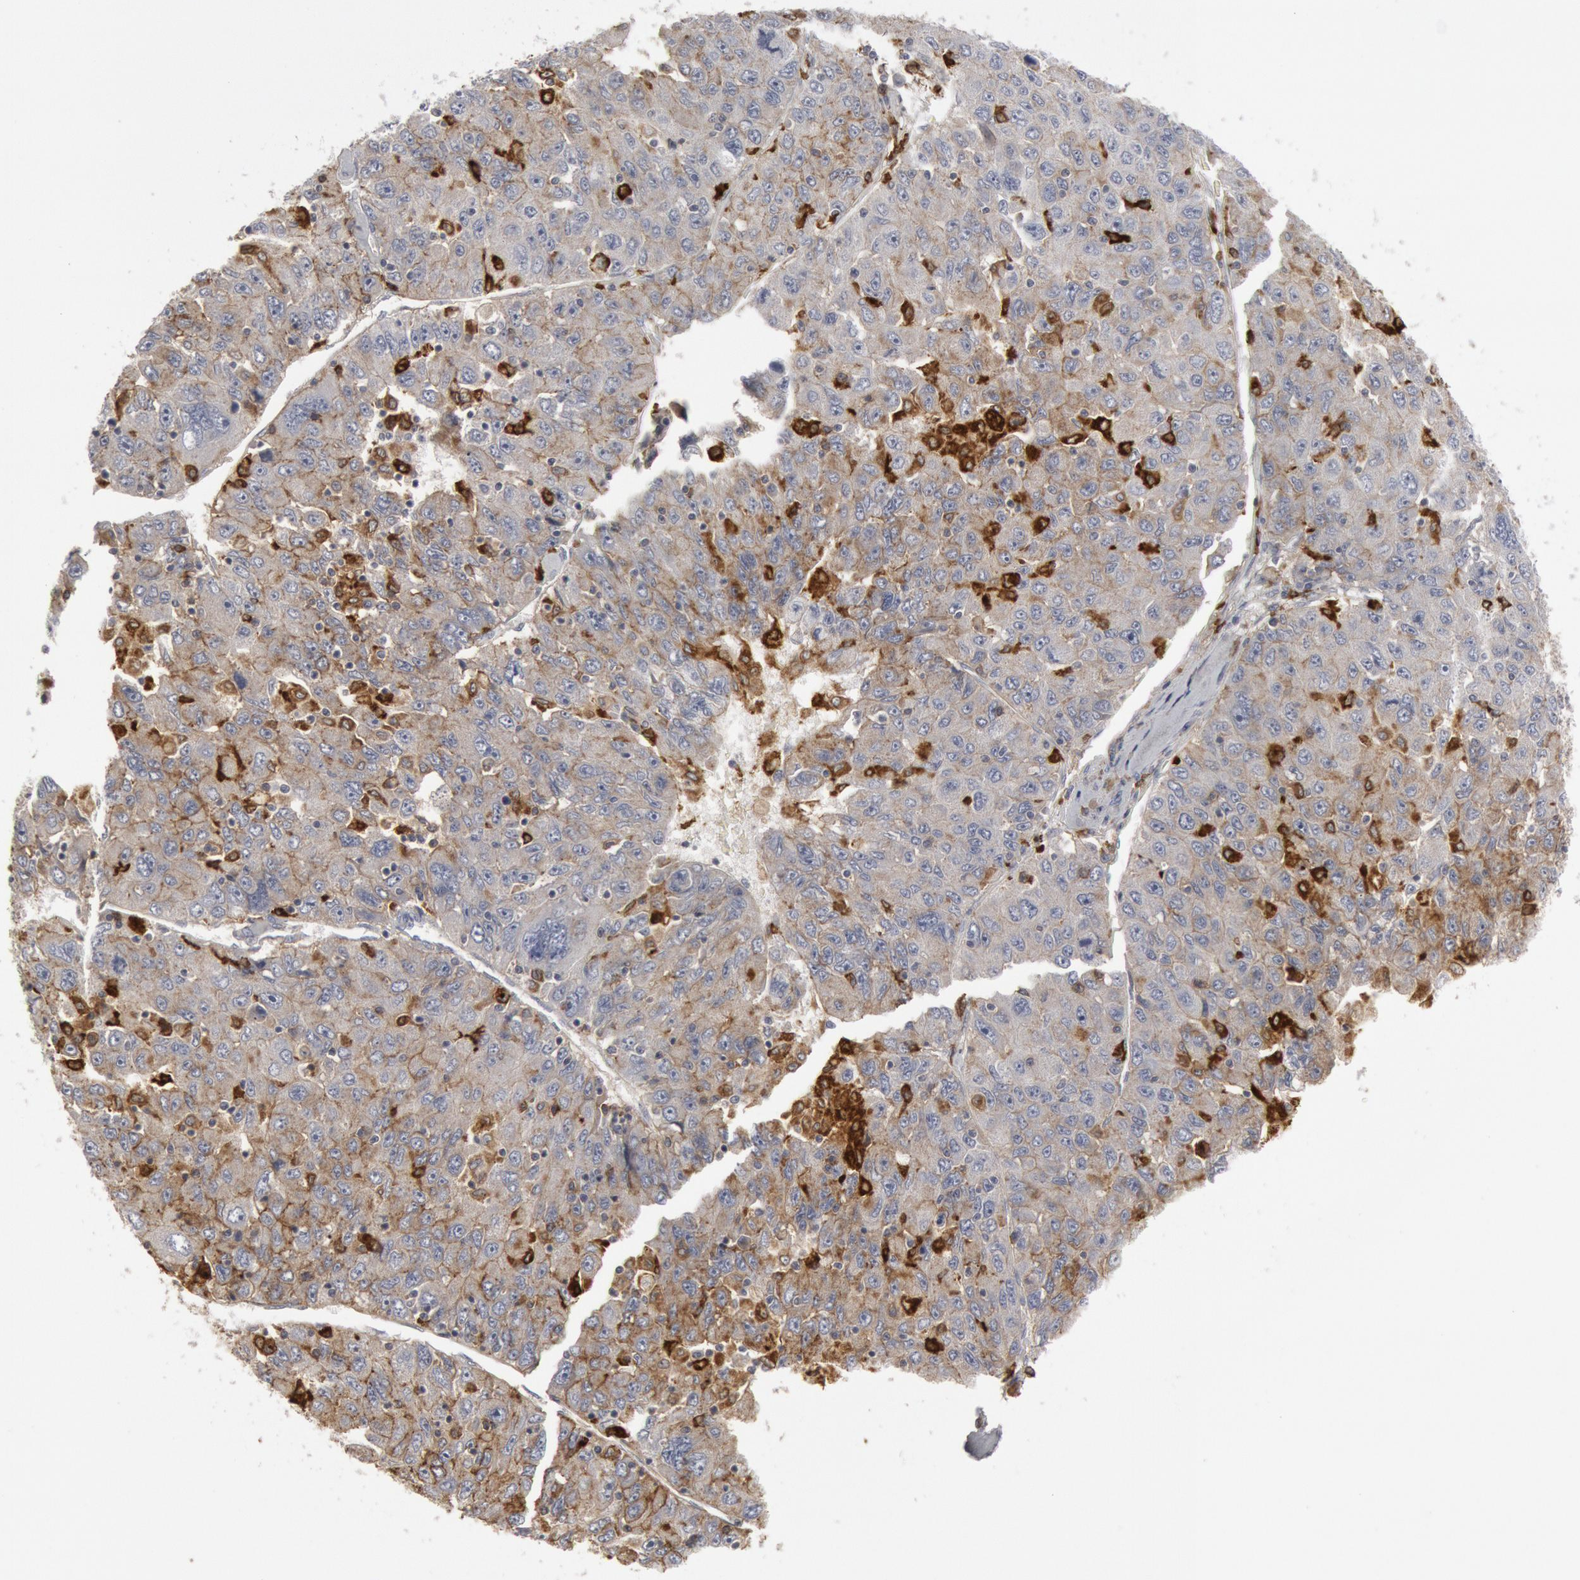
{"staining": {"intensity": "moderate", "quantity": "25%-75%", "location": "cytoplasmic/membranous"}, "tissue": "liver cancer", "cell_type": "Tumor cells", "image_type": "cancer", "snomed": [{"axis": "morphology", "description": "Carcinoma, Hepatocellular, NOS"}, {"axis": "topography", "description": "Liver"}], "caption": "Hepatocellular carcinoma (liver) stained for a protein (brown) displays moderate cytoplasmic/membranous positive staining in approximately 25%-75% of tumor cells.", "gene": "C1QC", "patient": {"sex": "male", "age": 49}}